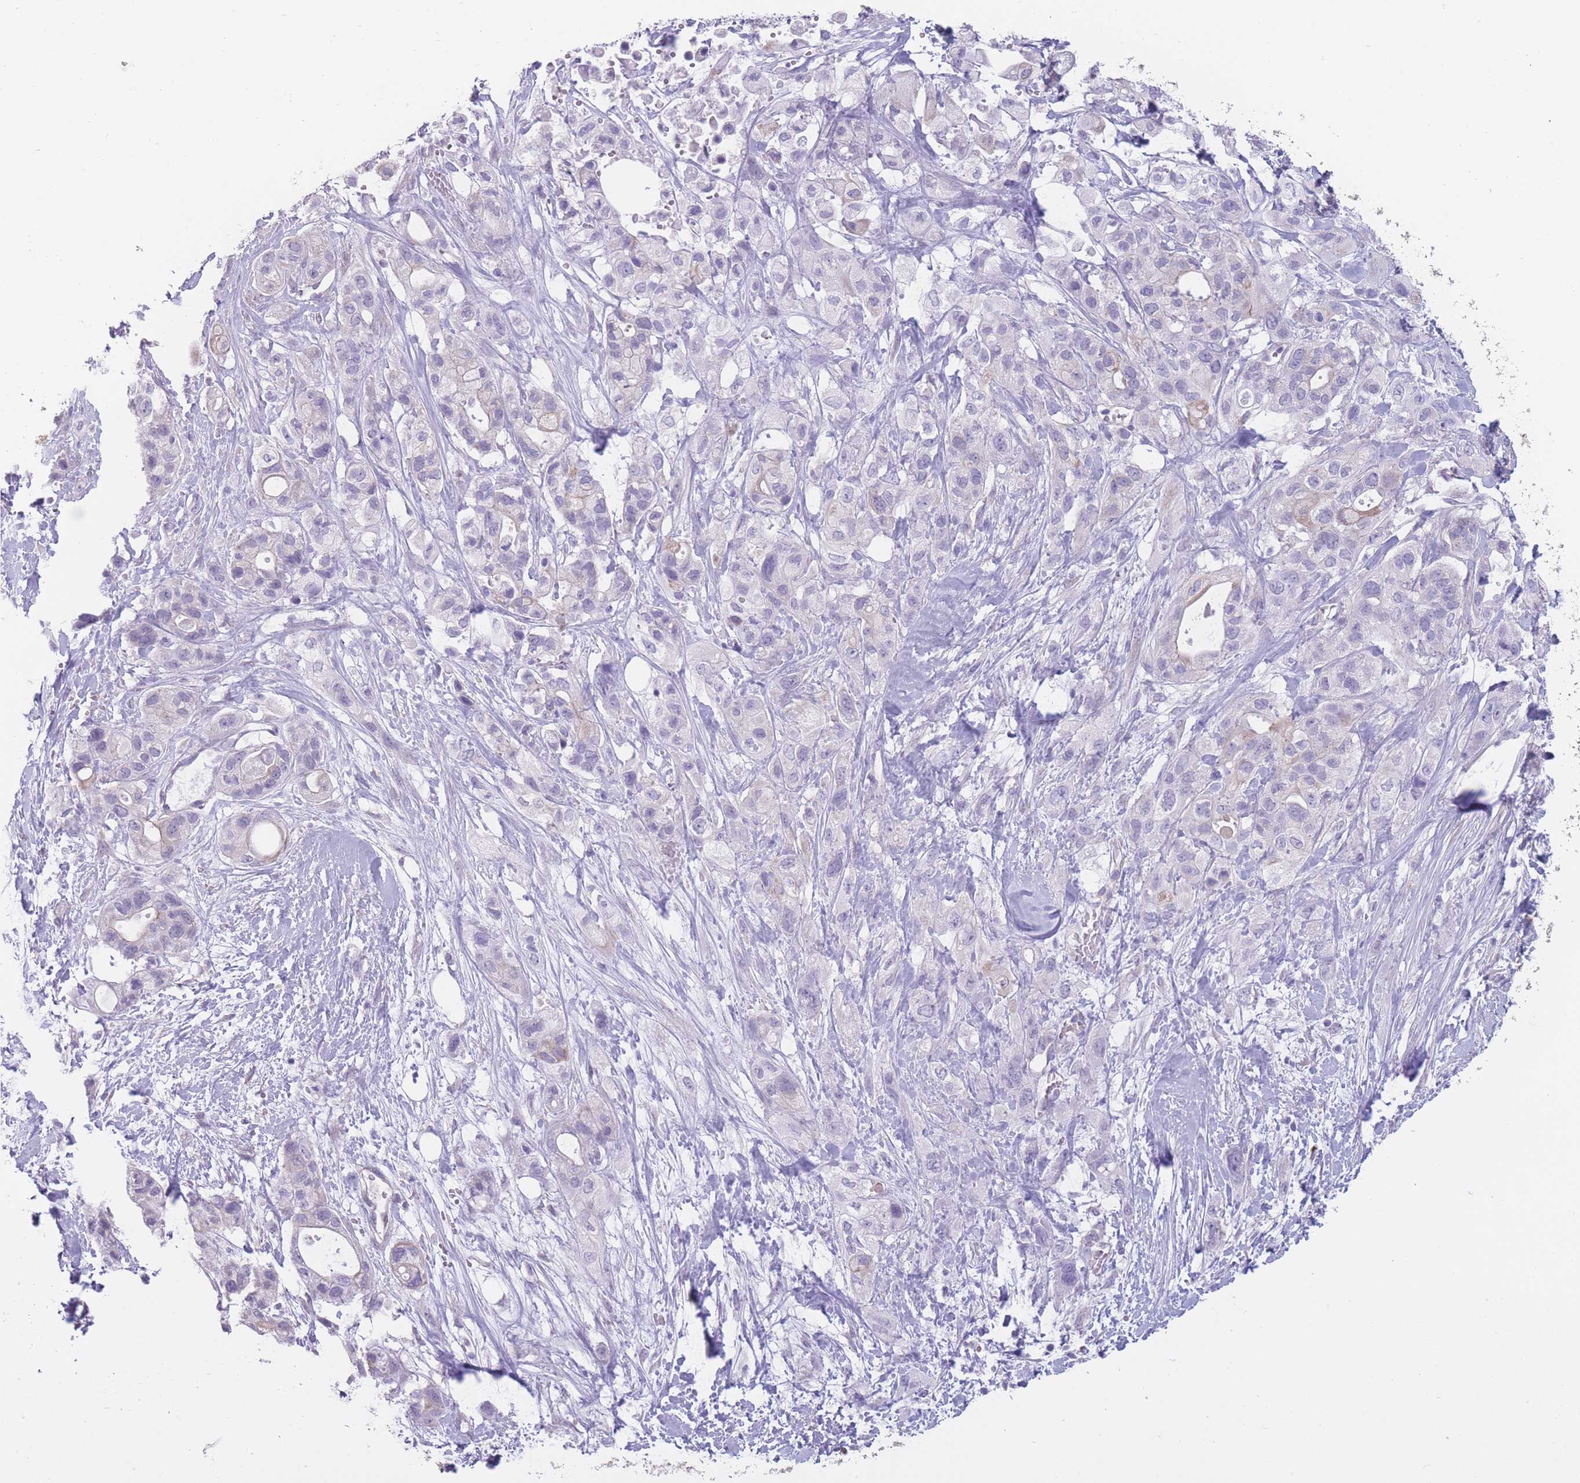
{"staining": {"intensity": "negative", "quantity": "none", "location": "none"}, "tissue": "pancreatic cancer", "cell_type": "Tumor cells", "image_type": "cancer", "snomed": [{"axis": "morphology", "description": "Adenocarcinoma, NOS"}, {"axis": "topography", "description": "Pancreas"}], "caption": "Tumor cells are negative for protein expression in human pancreatic cancer.", "gene": "DCANP1", "patient": {"sex": "male", "age": 44}}